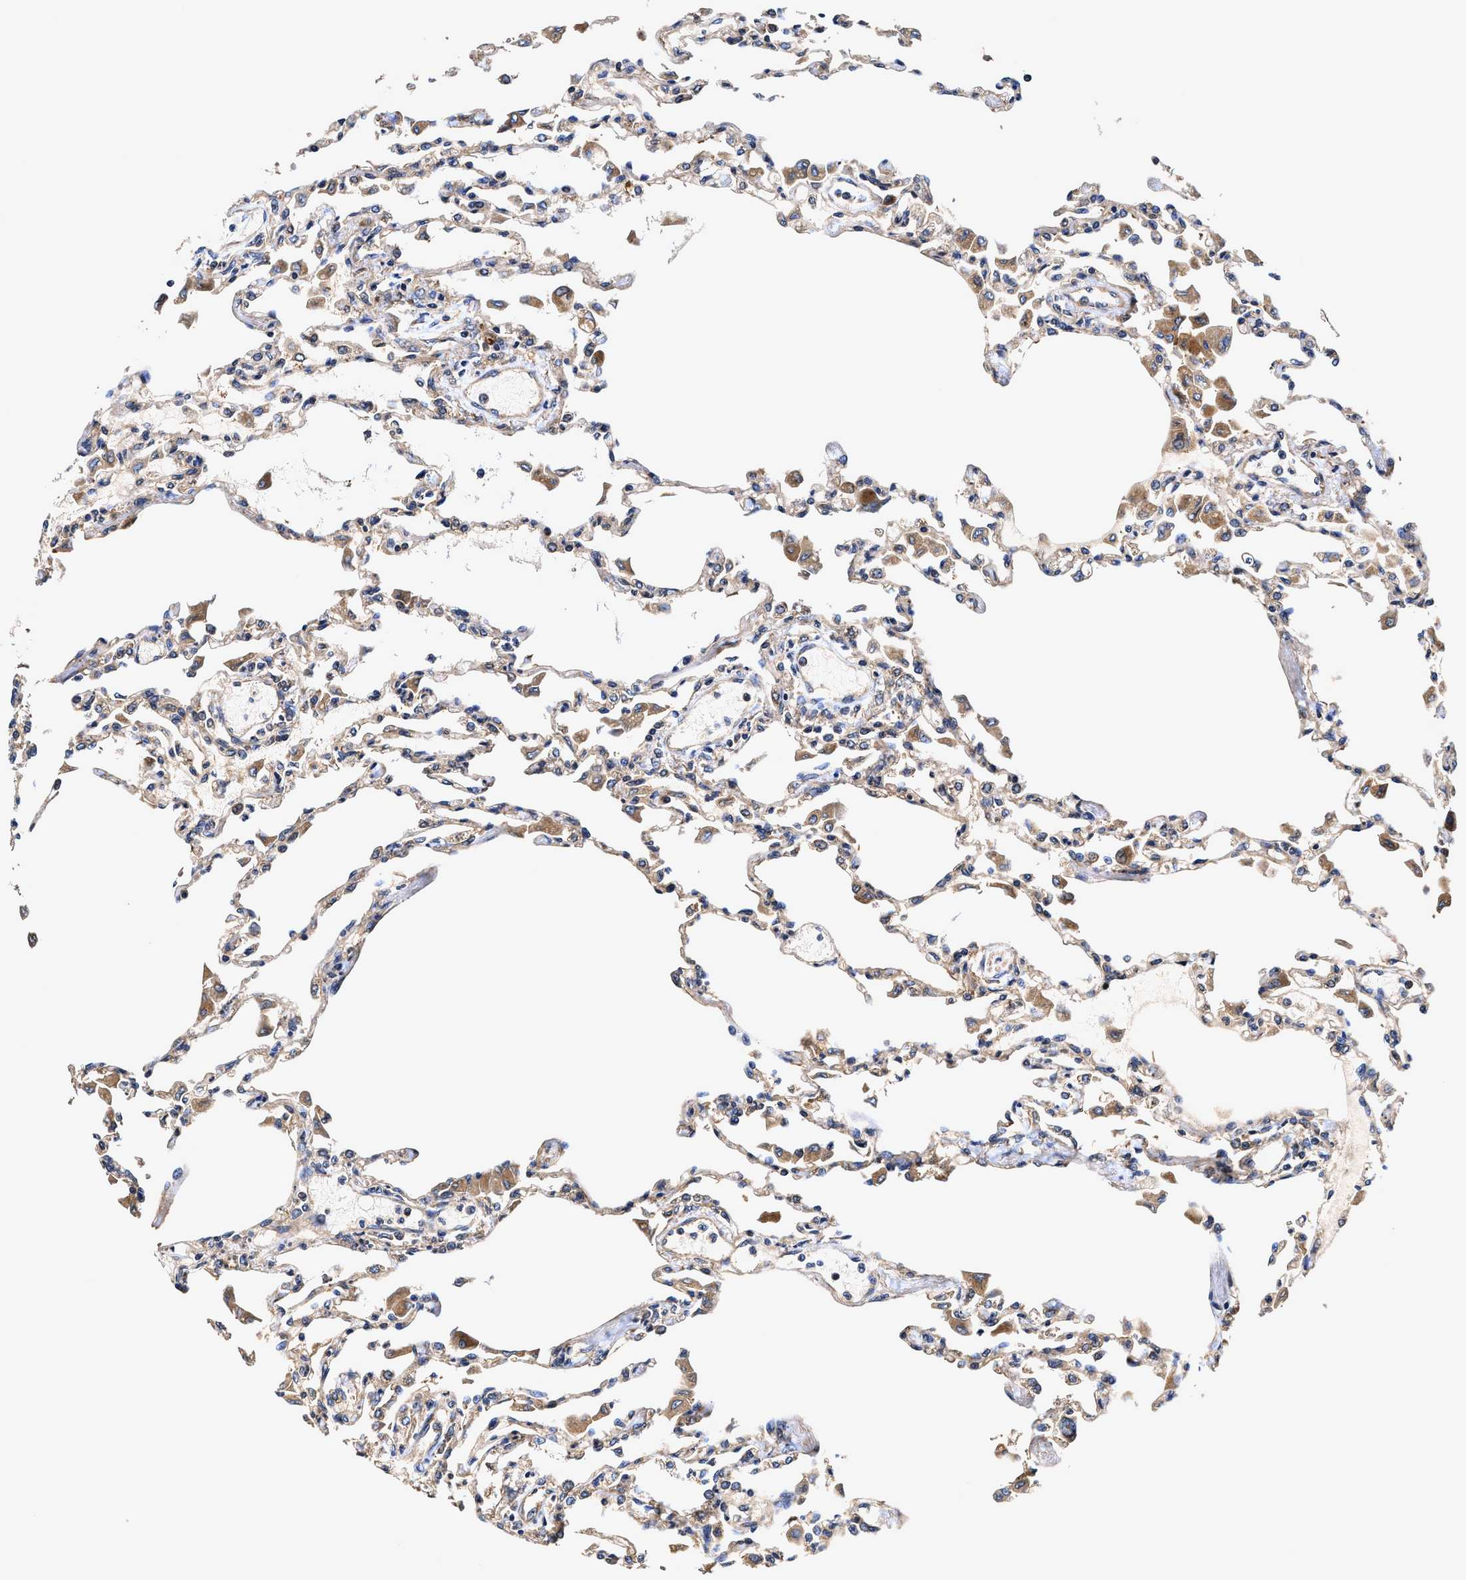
{"staining": {"intensity": "moderate", "quantity": "<25%", "location": "cytoplasmic/membranous"}, "tissue": "lung", "cell_type": "Alveolar cells", "image_type": "normal", "snomed": [{"axis": "morphology", "description": "Normal tissue, NOS"}, {"axis": "topography", "description": "Bronchus"}, {"axis": "topography", "description": "Lung"}], "caption": "Immunohistochemistry (IHC) photomicrograph of benign lung: human lung stained using IHC shows low levels of moderate protein expression localized specifically in the cytoplasmic/membranous of alveolar cells, appearing as a cytoplasmic/membranous brown color.", "gene": "EFNA4", "patient": {"sex": "female", "age": 49}}